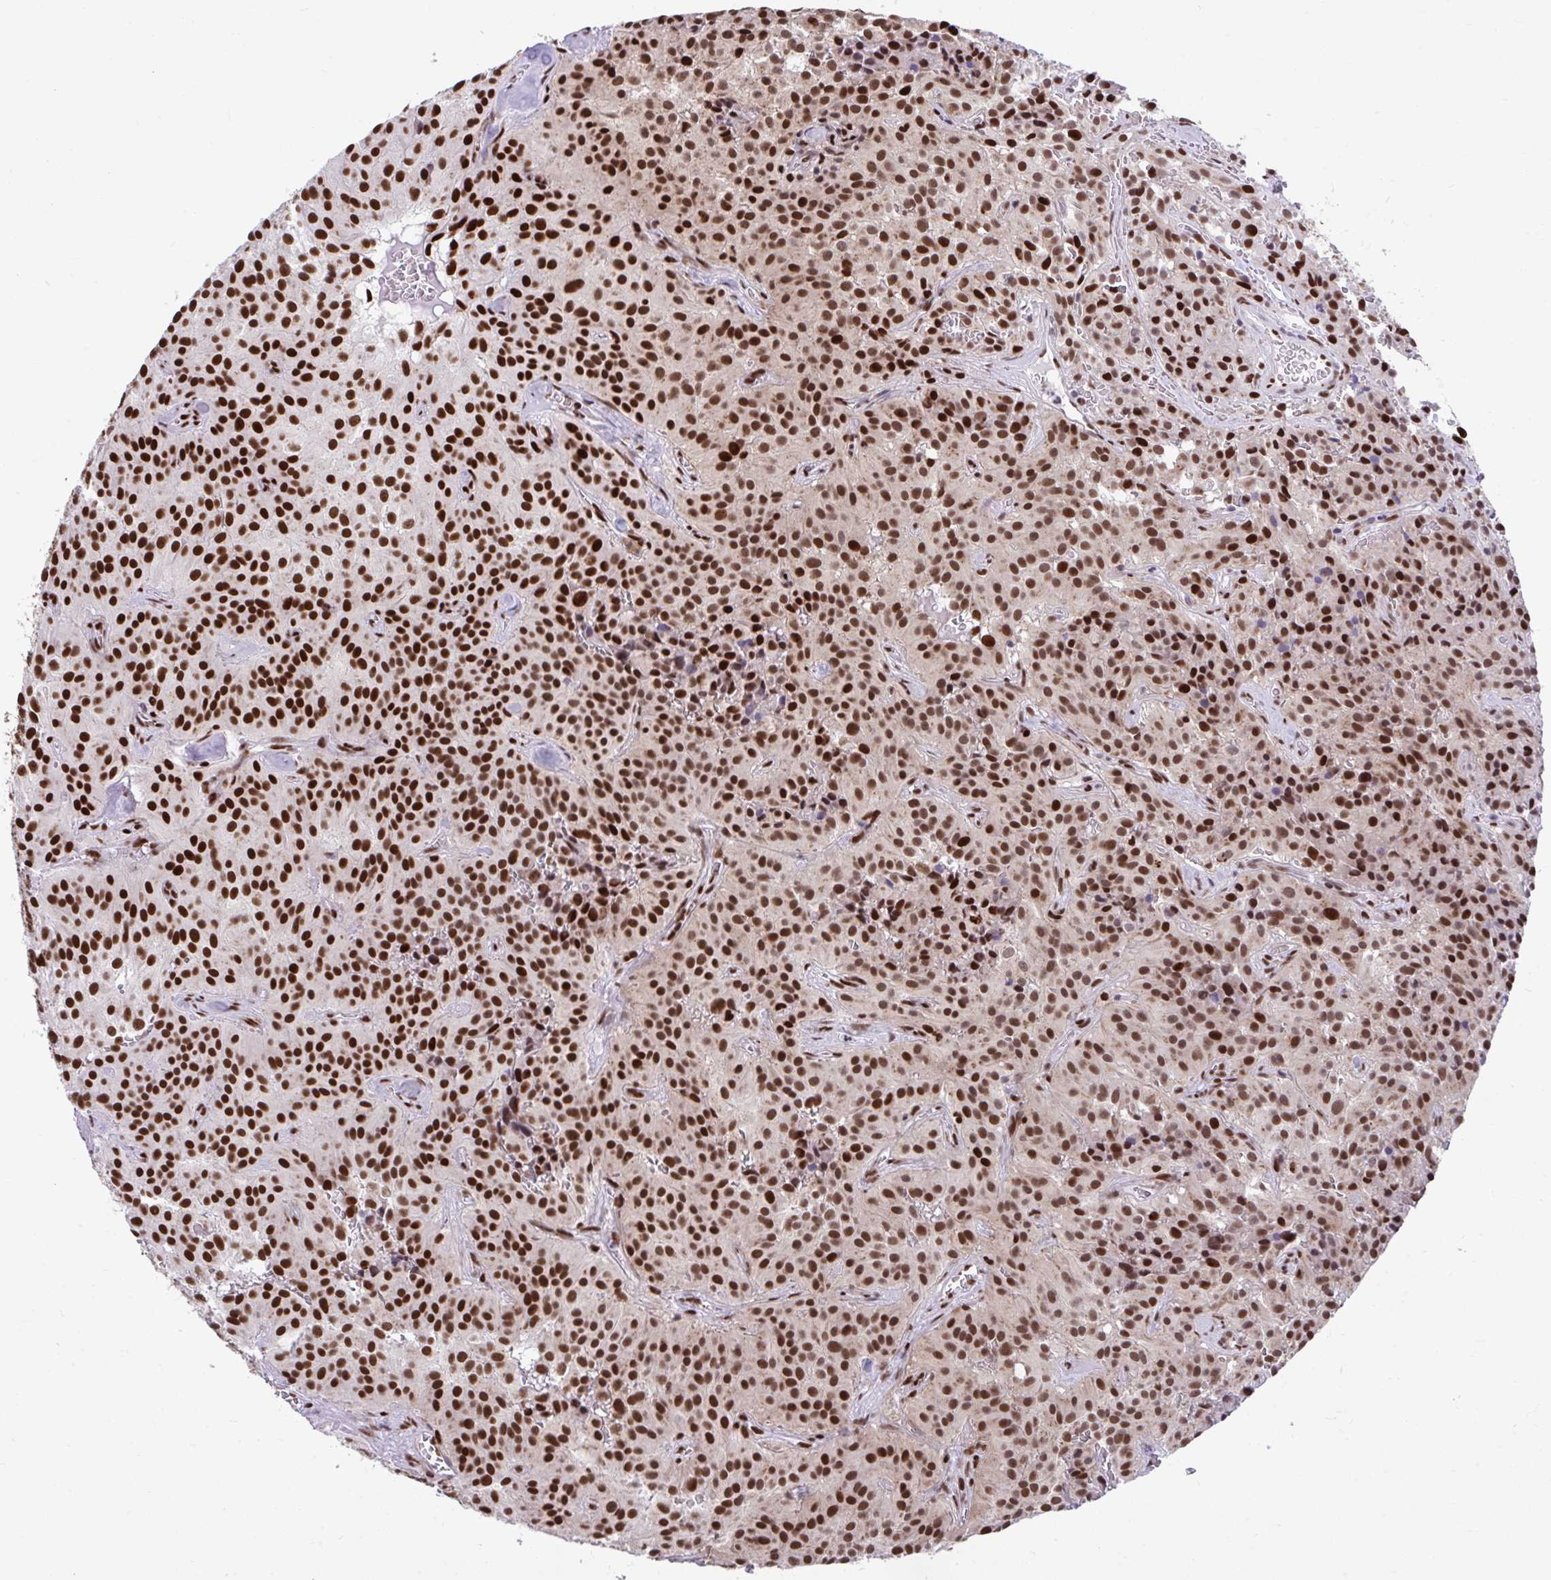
{"staining": {"intensity": "strong", "quantity": ">75%", "location": "nuclear"}, "tissue": "glioma", "cell_type": "Tumor cells", "image_type": "cancer", "snomed": [{"axis": "morphology", "description": "Glioma, malignant, Low grade"}, {"axis": "topography", "description": "Brain"}], "caption": "A brown stain labels strong nuclear positivity of a protein in human malignant glioma (low-grade) tumor cells.", "gene": "SLC35C2", "patient": {"sex": "male", "age": 42}}